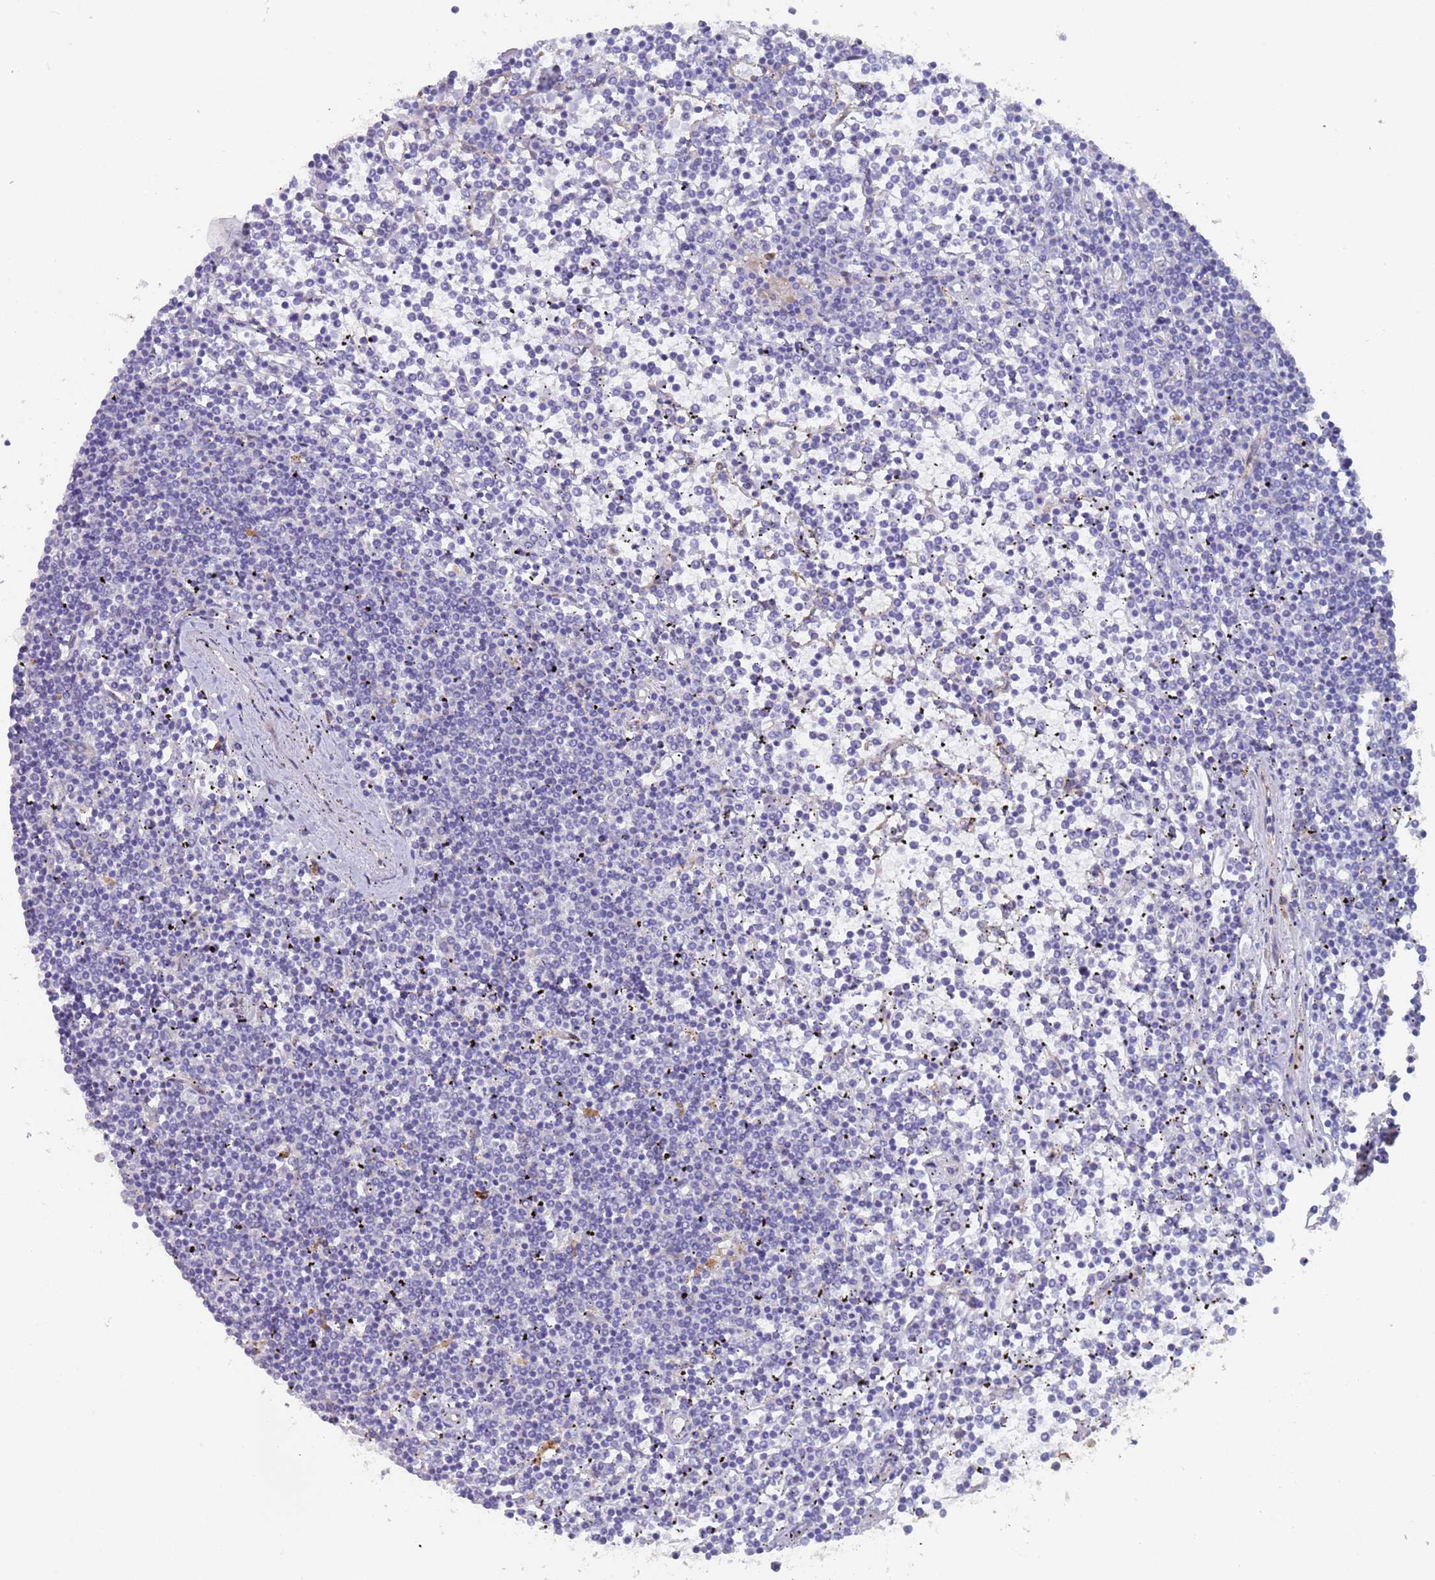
{"staining": {"intensity": "negative", "quantity": "none", "location": "none"}, "tissue": "lymphoma", "cell_type": "Tumor cells", "image_type": "cancer", "snomed": [{"axis": "morphology", "description": "Malignant lymphoma, non-Hodgkin's type, Low grade"}, {"axis": "topography", "description": "Spleen"}], "caption": "IHC of lymphoma displays no positivity in tumor cells. (Stains: DAB immunohistochemistry (IHC) with hematoxylin counter stain, Microscopy: brightfield microscopy at high magnification).", "gene": "ZNF844", "patient": {"sex": "female", "age": 19}}